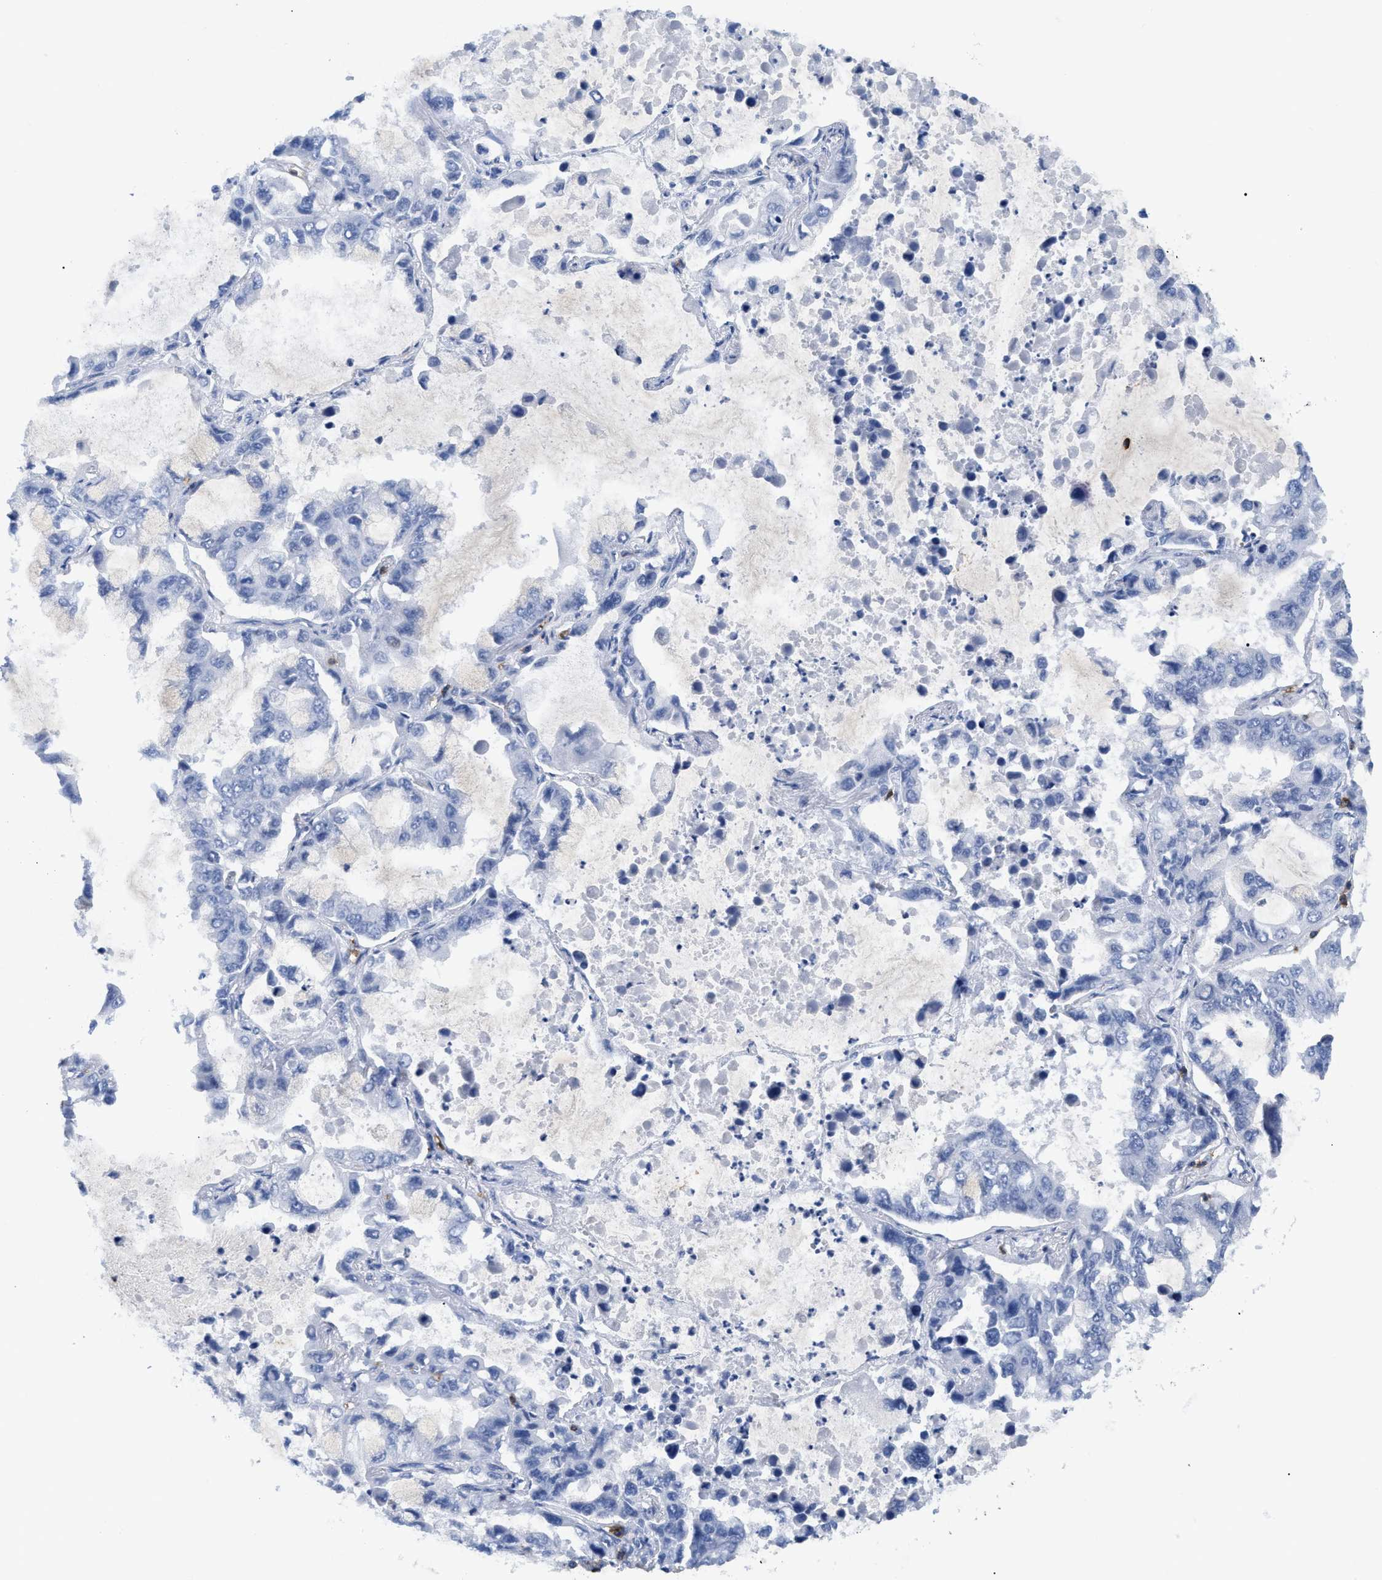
{"staining": {"intensity": "negative", "quantity": "none", "location": "none"}, "tissue": "lung cancer", "cell_type": "Tumor cells", "image_type": "cancer", "snomed": [{"axis": "morphology", "description": "Adenocarcinoma, NOS"}, {"axis": "topography", "description": "Lung"}], "caption": "Image shows no protein positivity in tumor cells of lung adenocarcinoma tissue.", "gene": "CD5", "patient": {"sex": "male", "age": 64}}